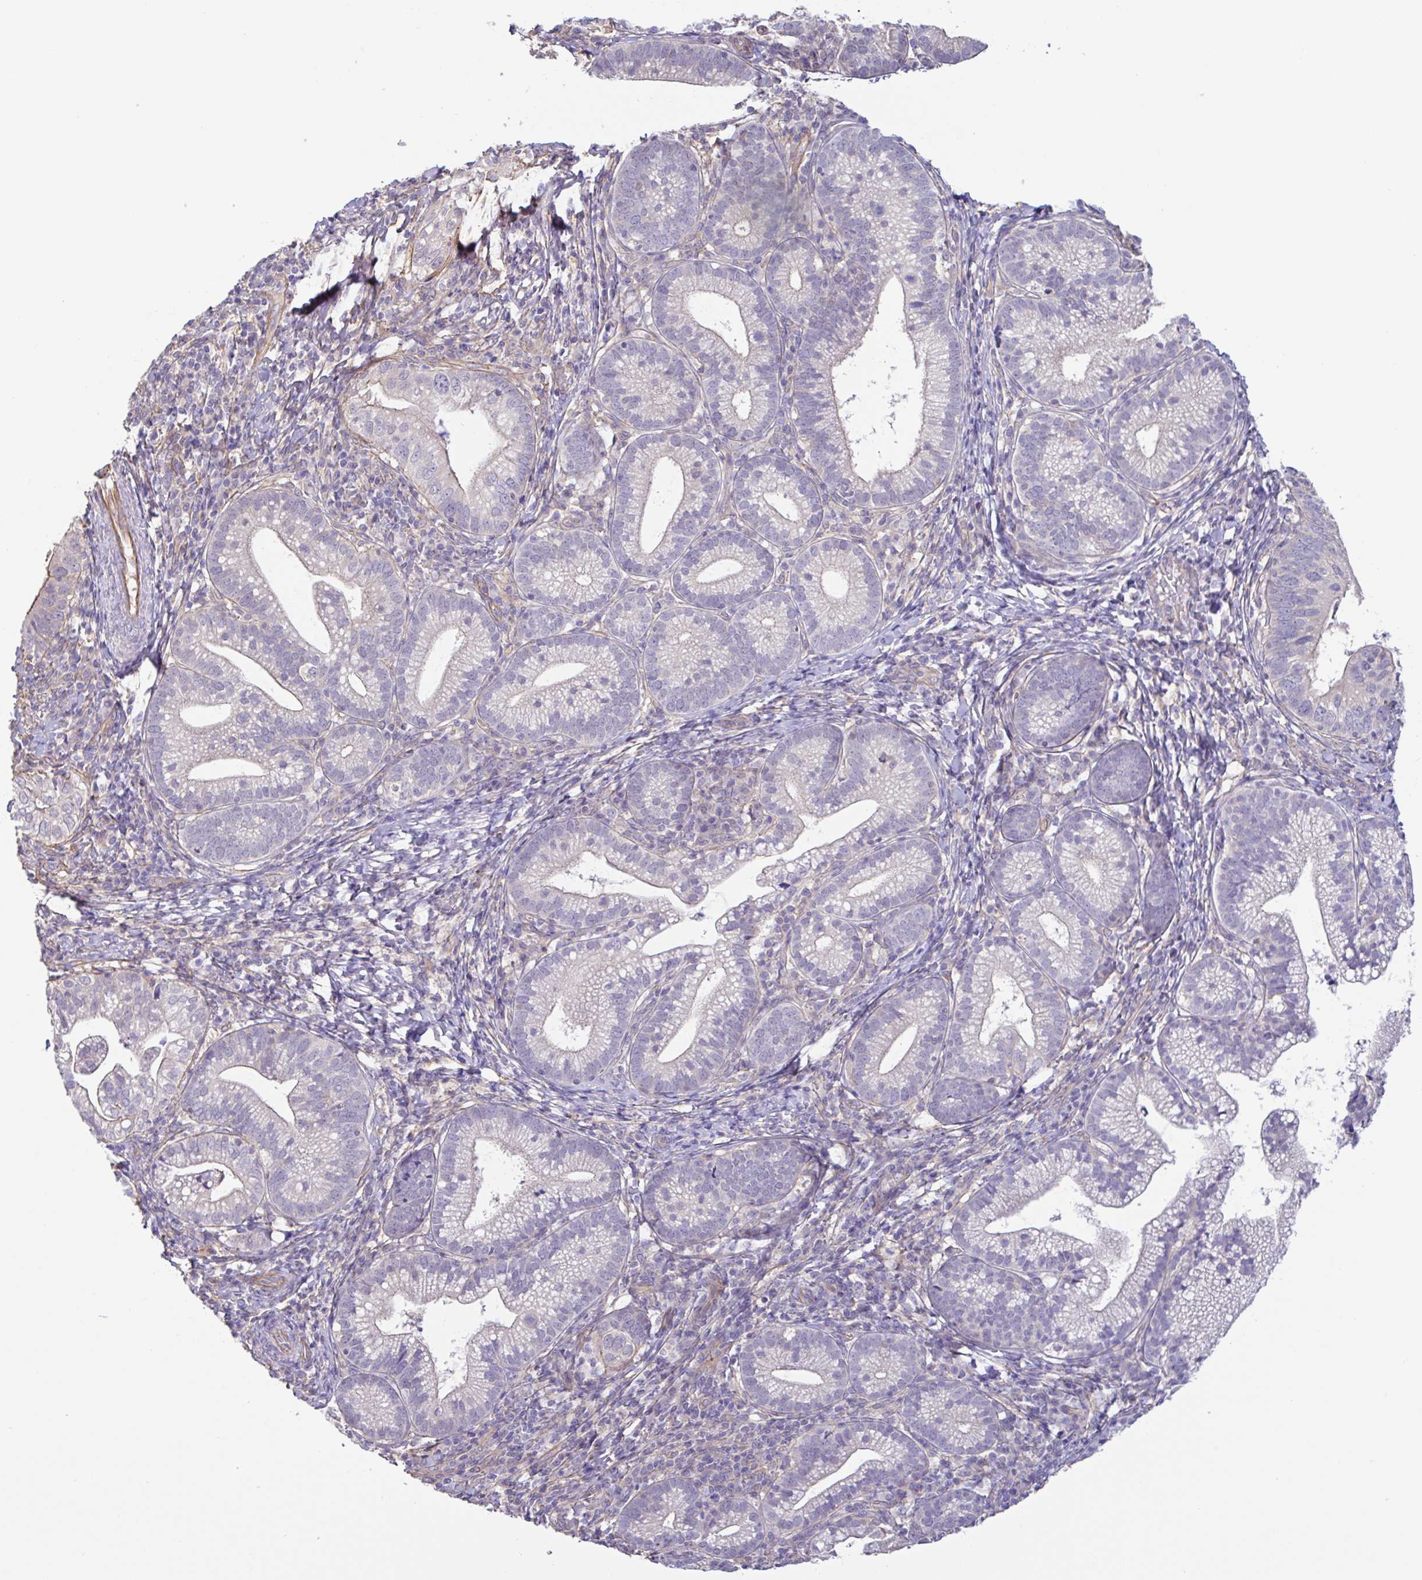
{"staining": {"intensity": "negative", "quantity": "none", "location": "none"}, "tissue": "cervical cancer", "cell_type": "Tumor cells", "image_type": "cancer", "snomed": [{"axis": "morphology", "description": "Normal tissue, NOS"}, {"axis": "morphology", "description": "Adenocarcinoma, NOS"}, {"axis": "topography", "description": "Cervix"}], "caption": "This image is of cervical cancer (adenocarcinoma) stained with IHC to label a protein in brown with the nuclei are counter-stained blue. There is no expression in tumor cells.", "gene": "PLCD4", "patient": {"sex": "female", "age": 44}}